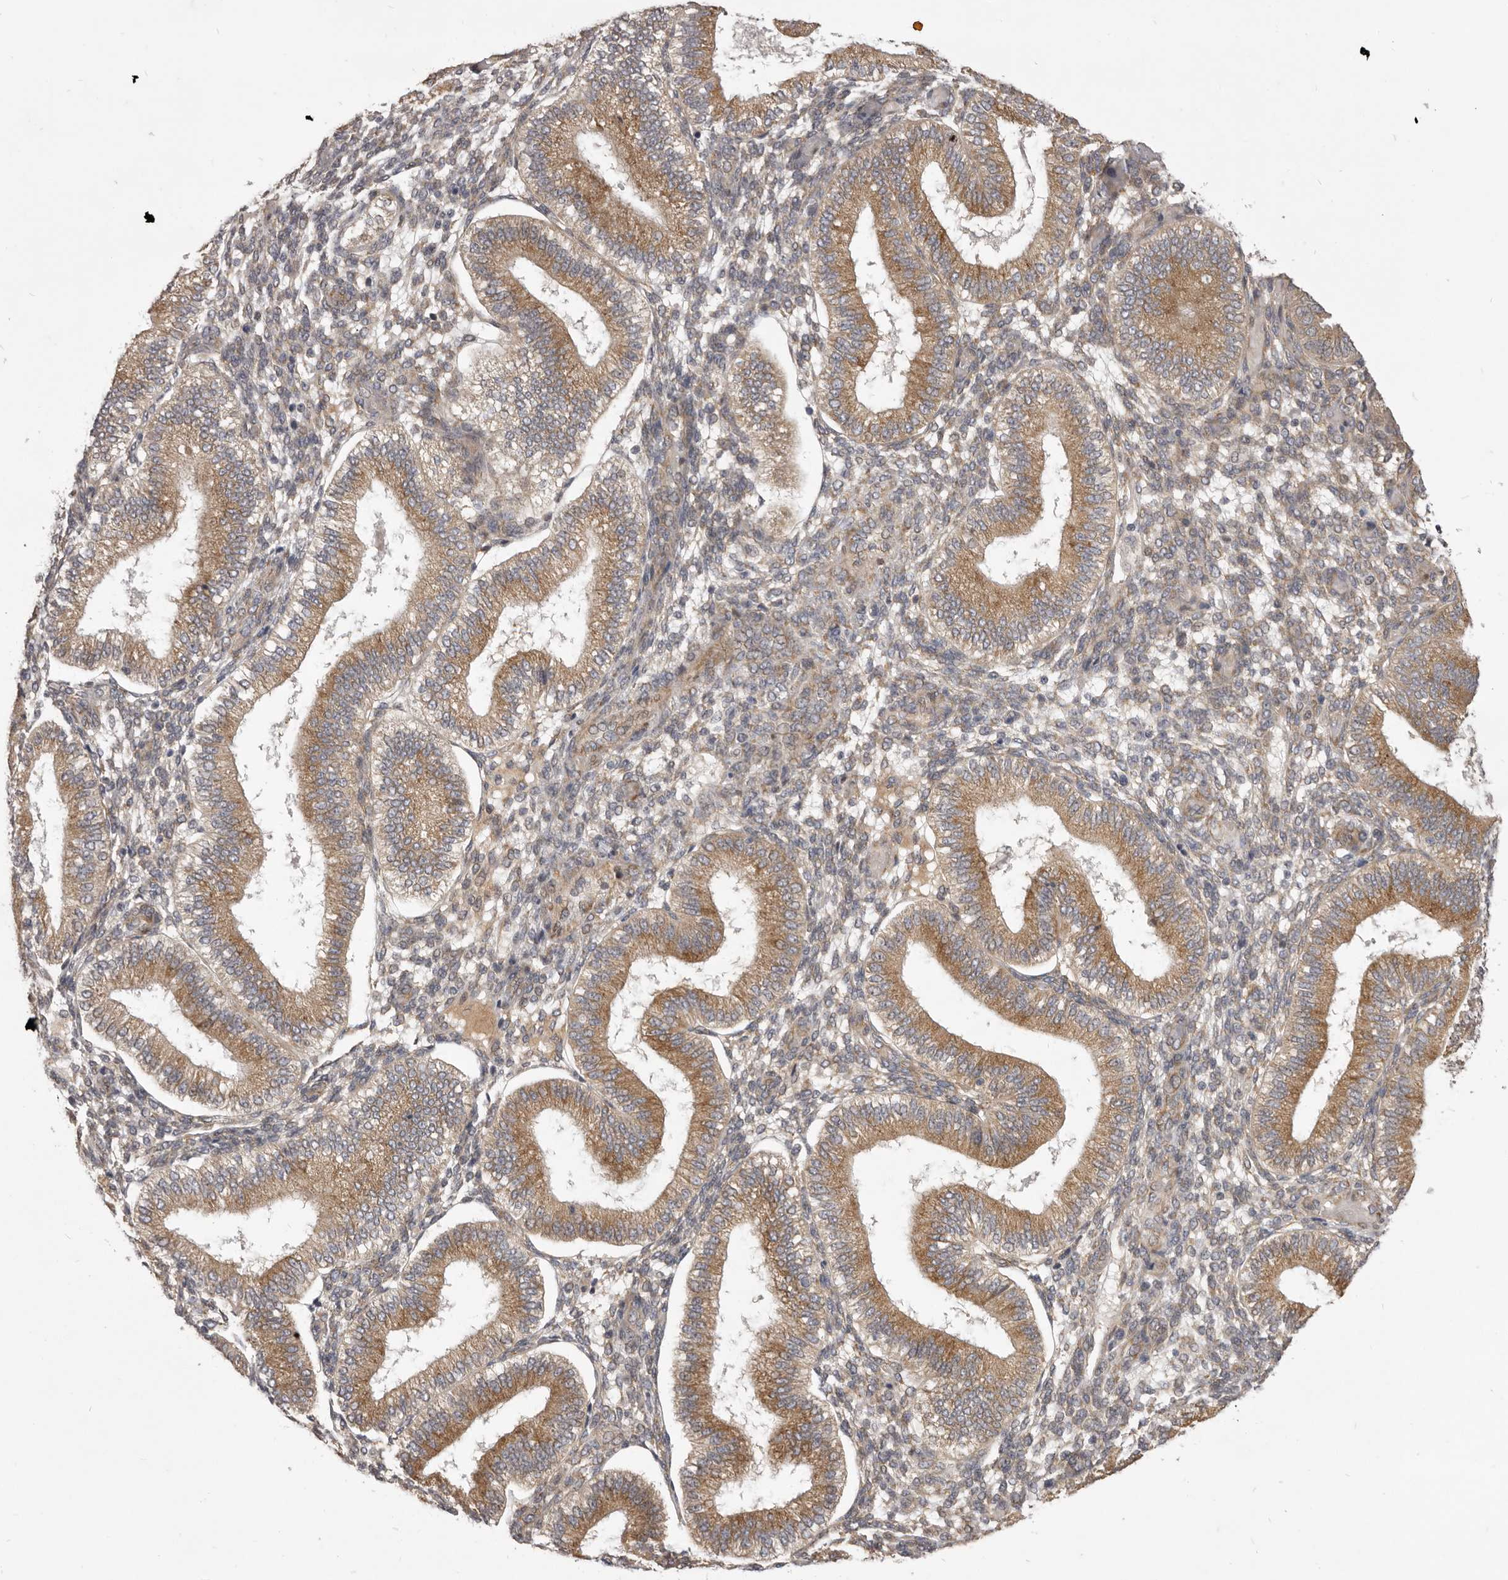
{"staining": {"intensity": "weak", "quantity": "25%-75%", "location": "cytoplasmic/membranous"}, "tissue": "endometrium", "cell_type": "Cells in endometrial stroma", "image_type": "normal", "snomed": [{"axis": "morphology", "description": "Normal tissue, NOS"}, {"axis": "topography", "description": "Endometrium"}], "caption": "Protein staining displays weak cytoplasmic/membranous staining in approximately 25%-75% of cells in endometrial stroma in benign endometrium.", "gene": "TBC1D8B", "patient": {"sex": "female", "age": 39}}